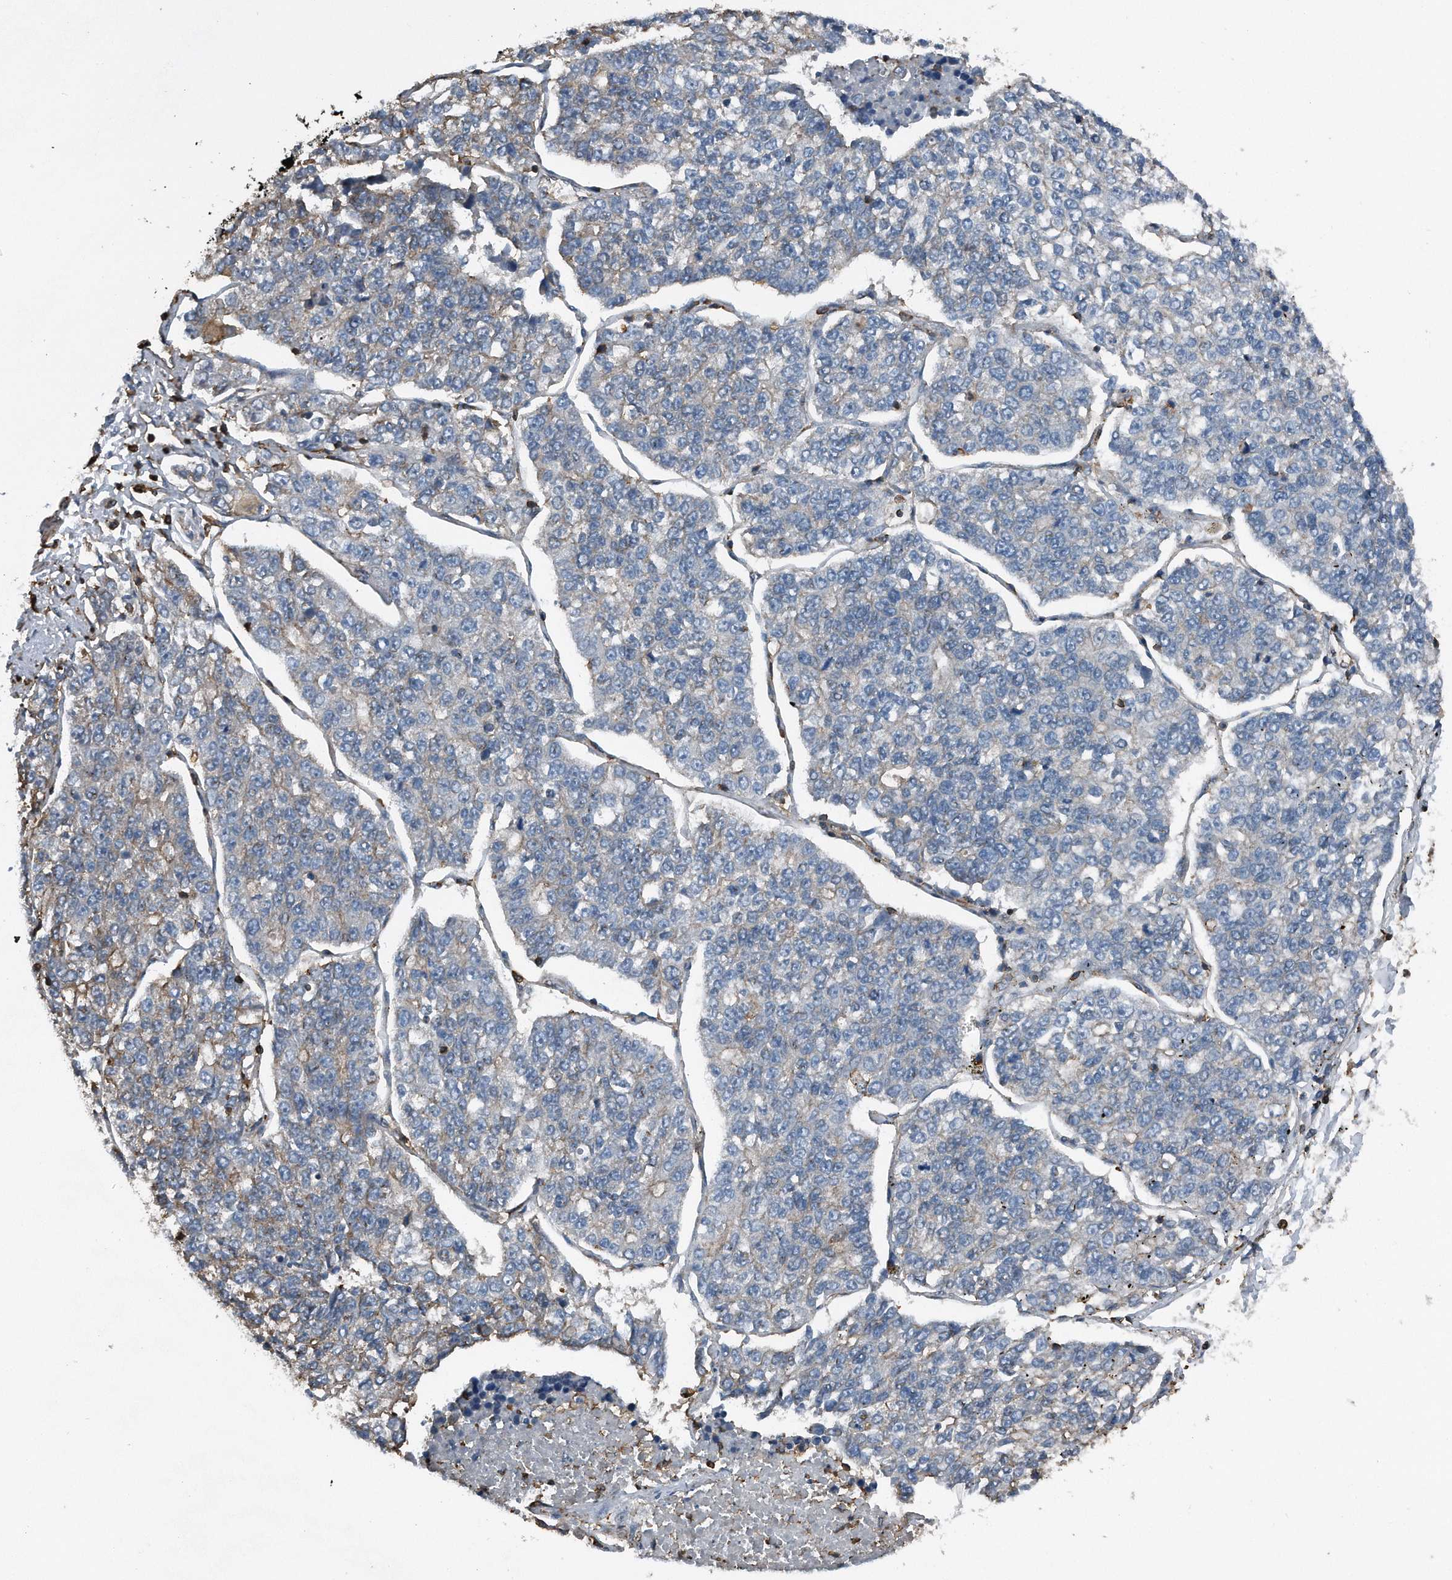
{"staining": {"intensity": "weak", "quantity": "25%-75%", "location": "cytoplasmic/membranous"}, "tissue": "lung cancer", "cell_type": "Tumor cells", "image_type": "cancer", "snomed": [{"axis": "morphology", "description": "Adenocarcinoma, NOS"}, {"axis": "topography", "description": "Lung"}], "caption": "Lung cancer stained with immunohistochemistry (IHC) shows weak cytoplasmic/membranous positivity in about 25%-75% of tumor cells.", "gene": "RSPO3", "patient": {"sex": "male", "age": 49}}